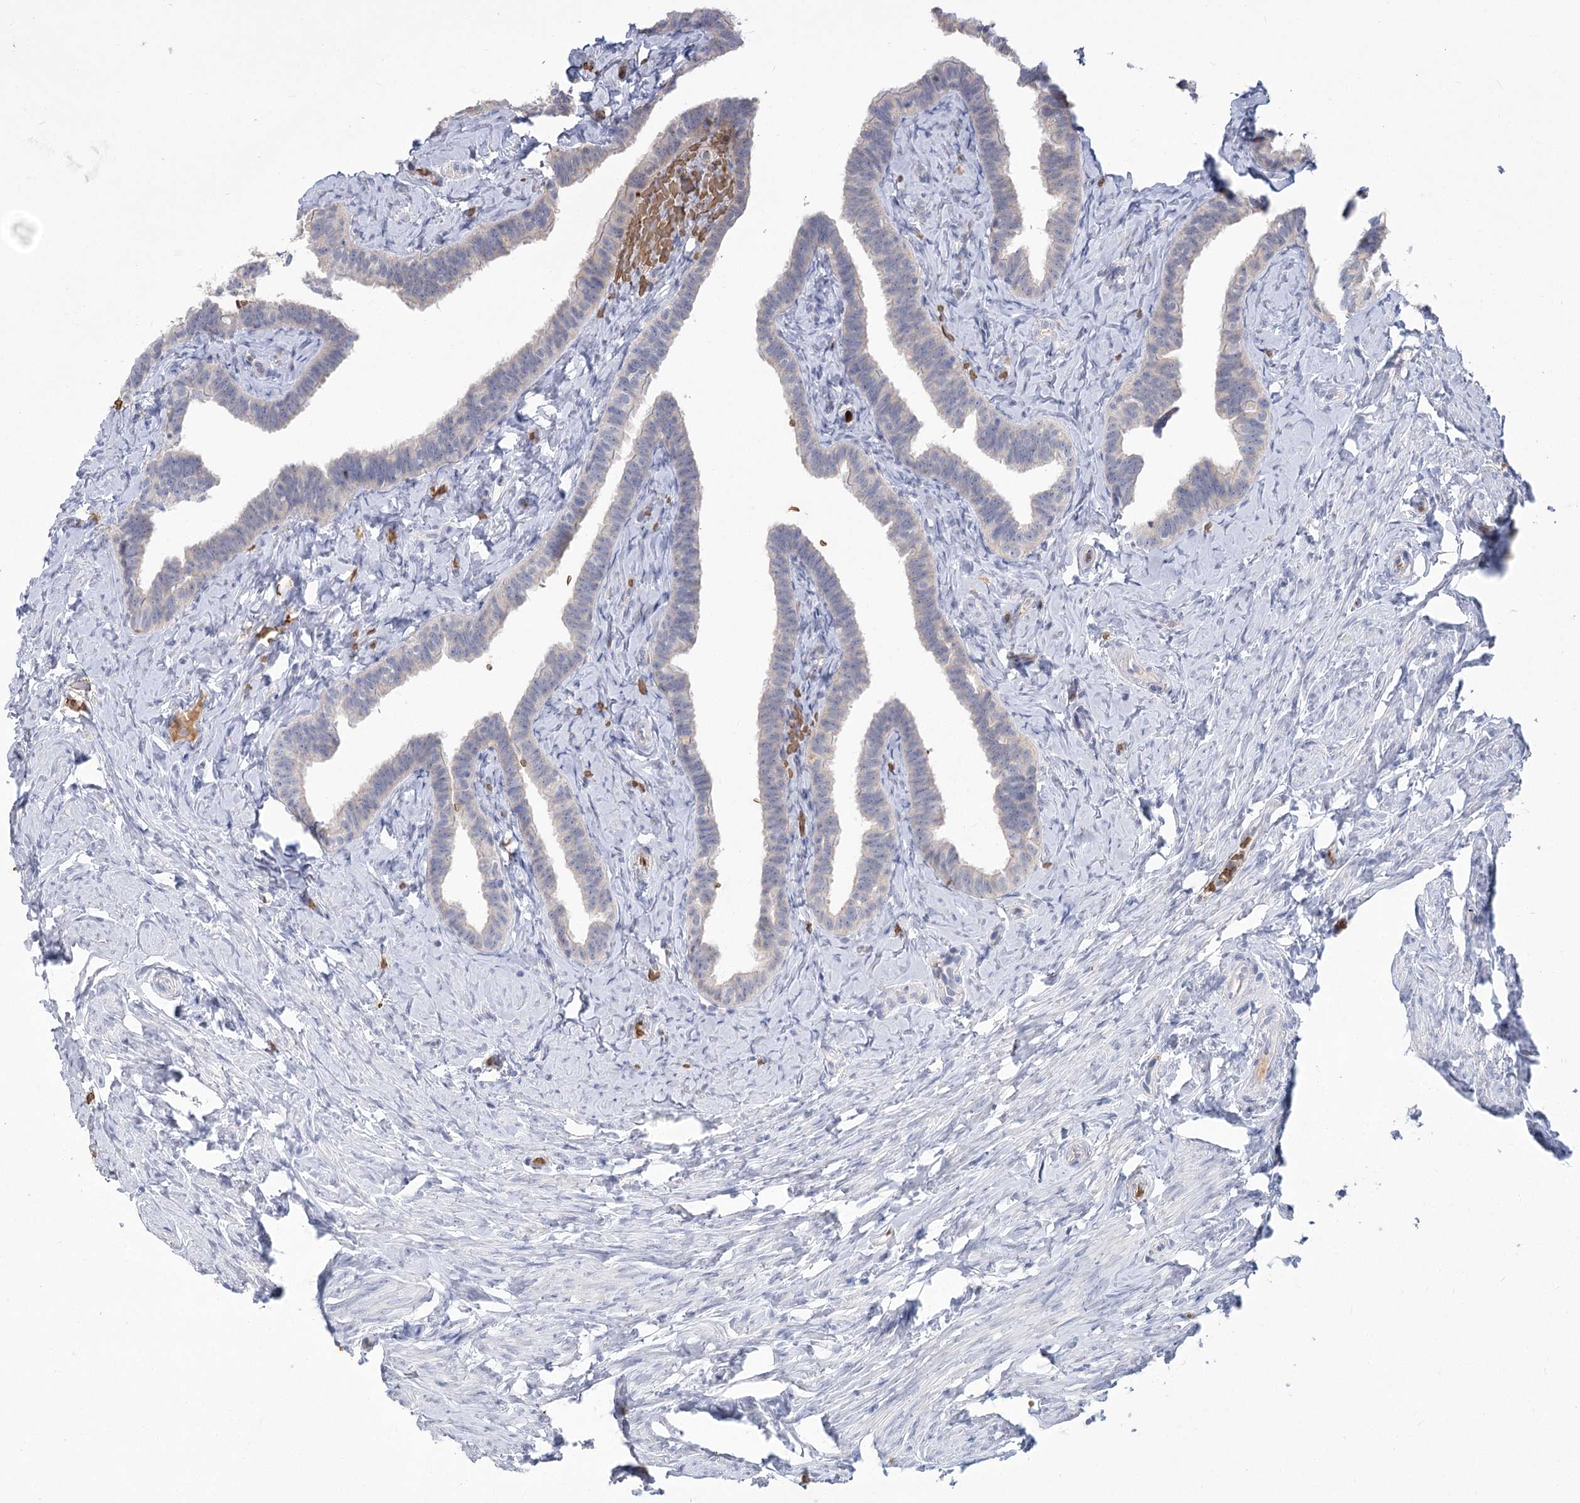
{"staining": {"intensity": "moderate", "quantity": "<25%", "location": "cytoplasmic/membranous"}, "tissue": "fallopian tube", "cell_type": "Glandular cells", "image_type": "normal", "snomed": [{"axis": "morphology", "description": "Normal tissue, NOS"}, {"axis": "topography", "description": "Fallopian tube"}], "caption": "Immunohistochemistry histopathology image of unremarkable human fallopian tube stained for a protein (brown), which exhibits low levels of moderate cytoplasmic/membranous expression in about <25% of glandular cells.", "gene": "HBA1", "patient": {"sex": "female", "age": 39}}